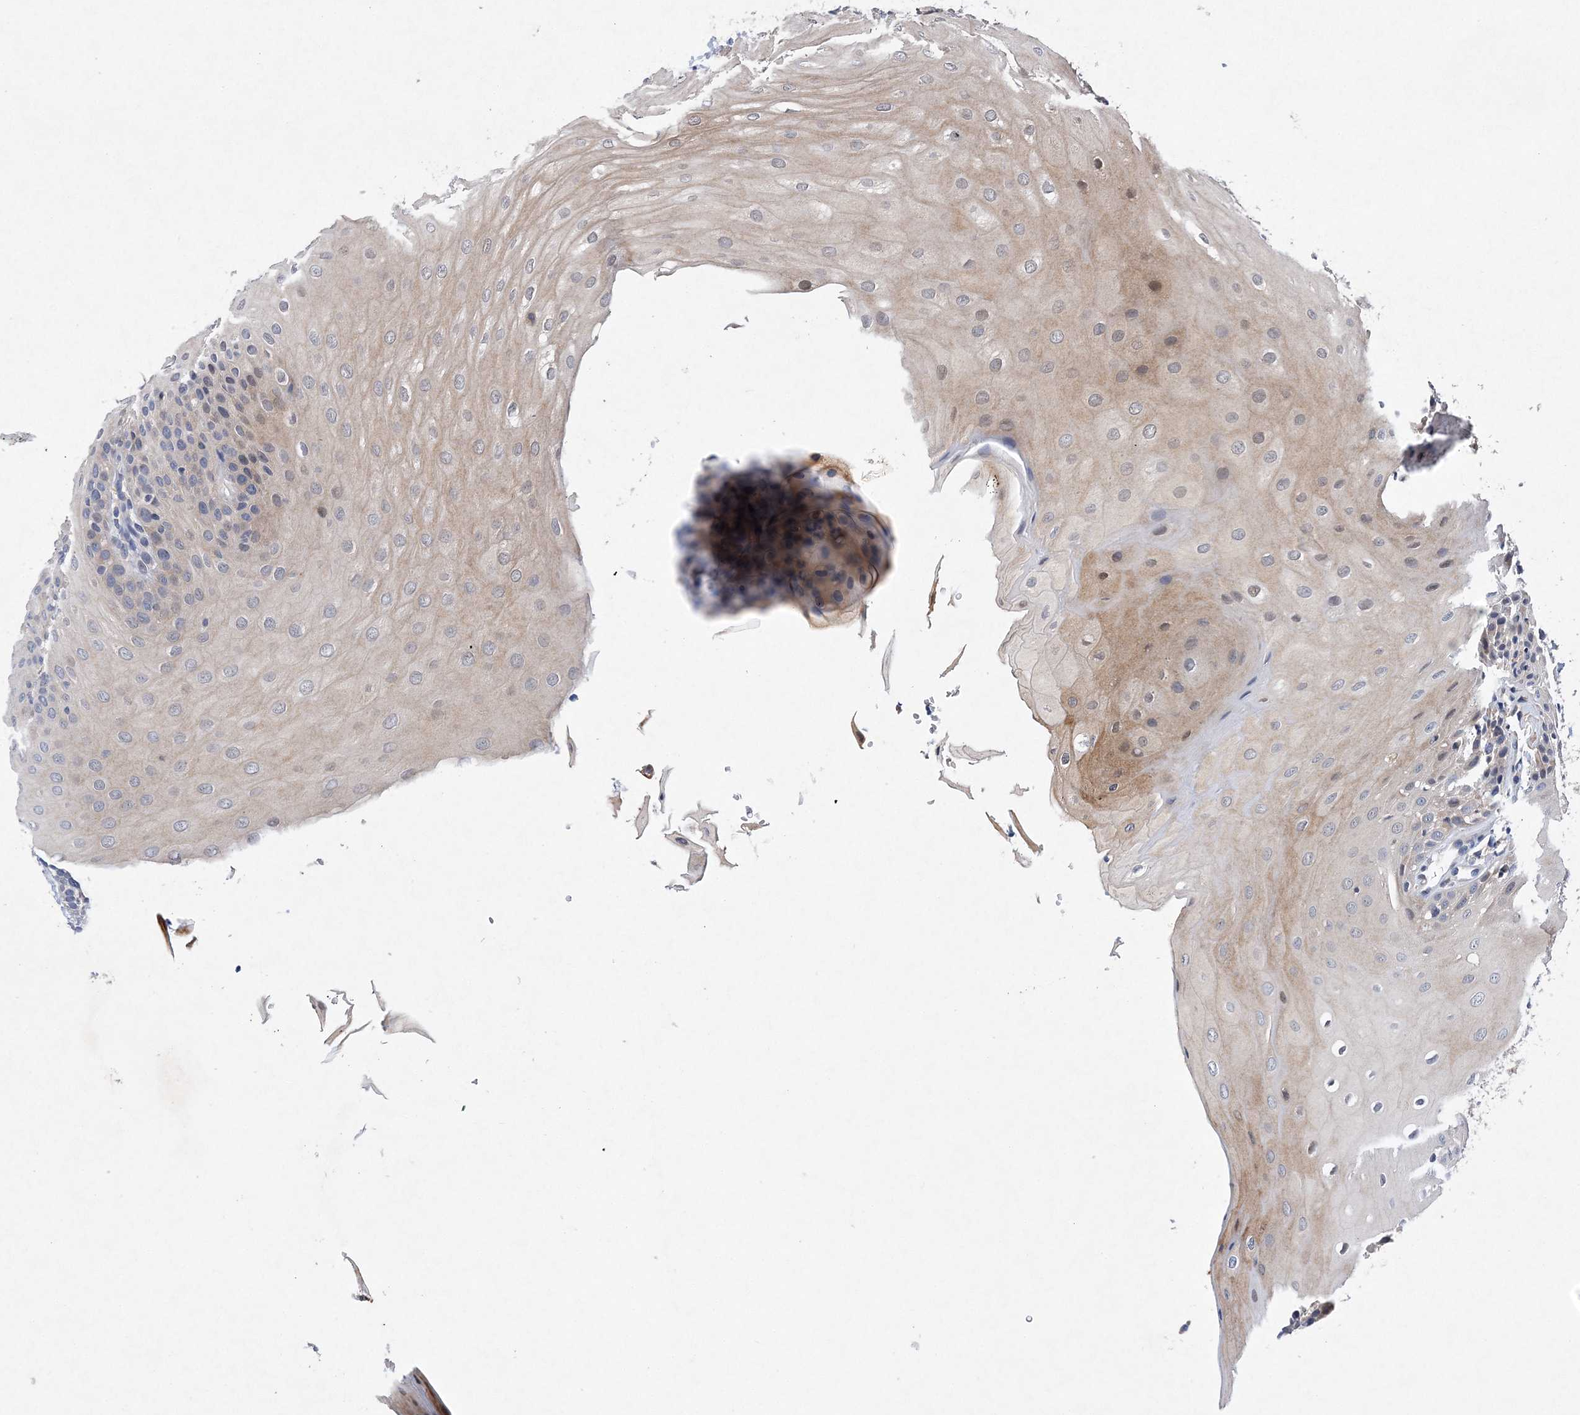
{"staining": {"intensity": "moderate", "quantity": ">75%", "location": "cytoplasmic/membranous"}, "tissue": "oral mucosa", "cell_type": "Squamous epithelial cells", "image_type": "normal", "snomed": [{"axis": "morphology", "description": "Normal tissue, NOS"}, {"axis": "topography", "description": "Oral tissue"}], "caption": "Squamous epithelial cells display moderate cytoplasmic/membranous positivity in about >75% of cells in normal oral mucosa.", "gene": "PROSER1", "patient": {"sex": "female", "age": 68}}